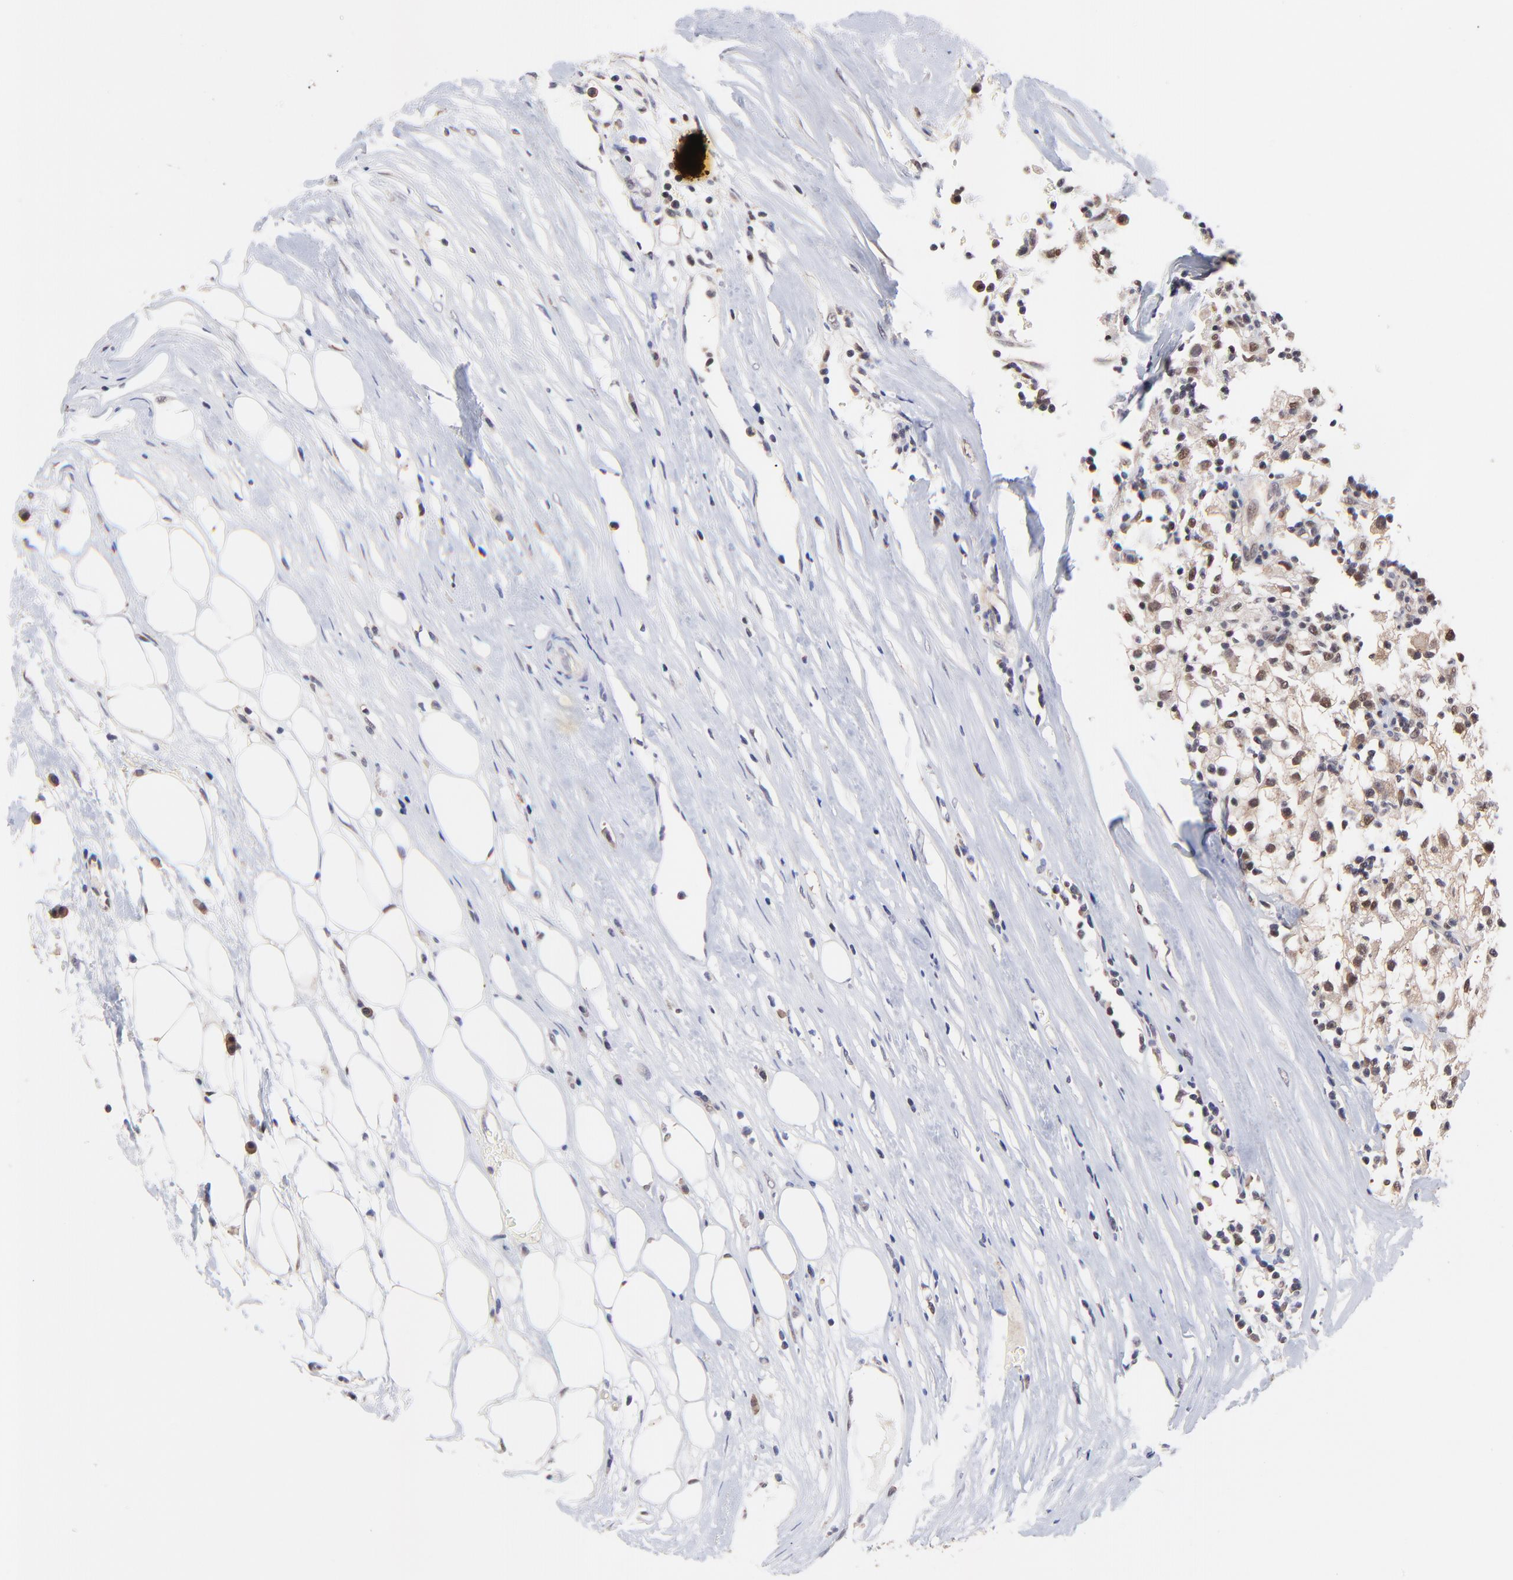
{"staining": {"intensity": "moderate", "quantity": ">75%", "location": "cytoplasmic/membranous,nuclear"}, "tissue": "renal cancer", "cell_type": "Tumor cells", "image_type": "cancer", "snomed": [{"axis": "morphology", "description": "Adenocarcinoma, NOS"}, {"axis": "topography", "description": "Kidney"}], "caption": "Immunohistochemistry of human adenocarcinoma (renal) displays medium levels of moderate cytoplasmic/membranous and nuclear positivity in approximately >75% of tumor cells.", "gene": "PSMA6", "patient": {"sex": "male", "age": 82}}